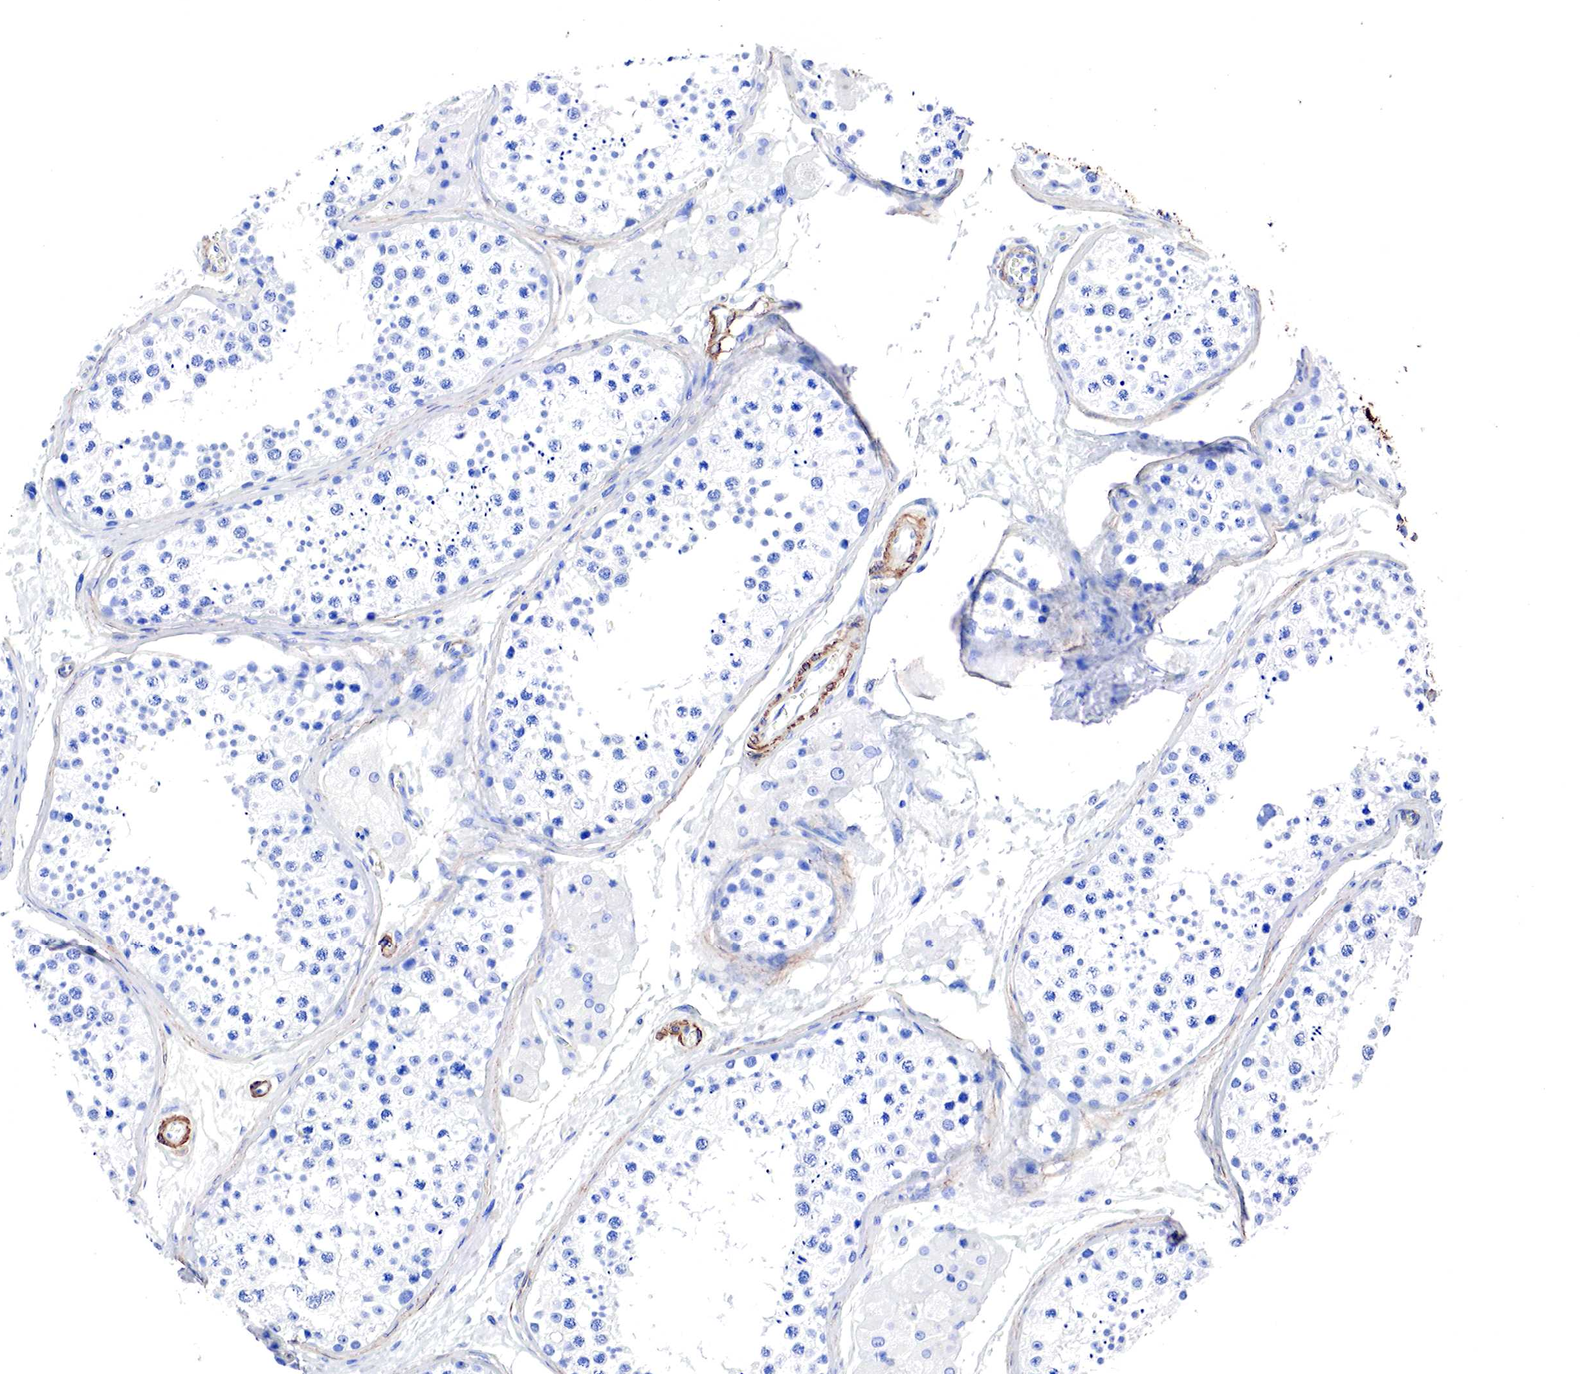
{"staining": {"intensity": "negative", "quantity": "none", "location": "none"}, "tissue": "testis", "cell_type": "Cells in seminiferous ducts", "image_type": "normal", "snomed": [{"axis": "morphology", "description": "Normal tissue, NOS"}, {"axis": "topography", "description": "Testis"}], "caption": "Histopathology image shows no significant protein staining in cells in seminiferous ducts of benign testis.", "gene": "TPM1", "patient": {"sex": "male", "age": 57}}